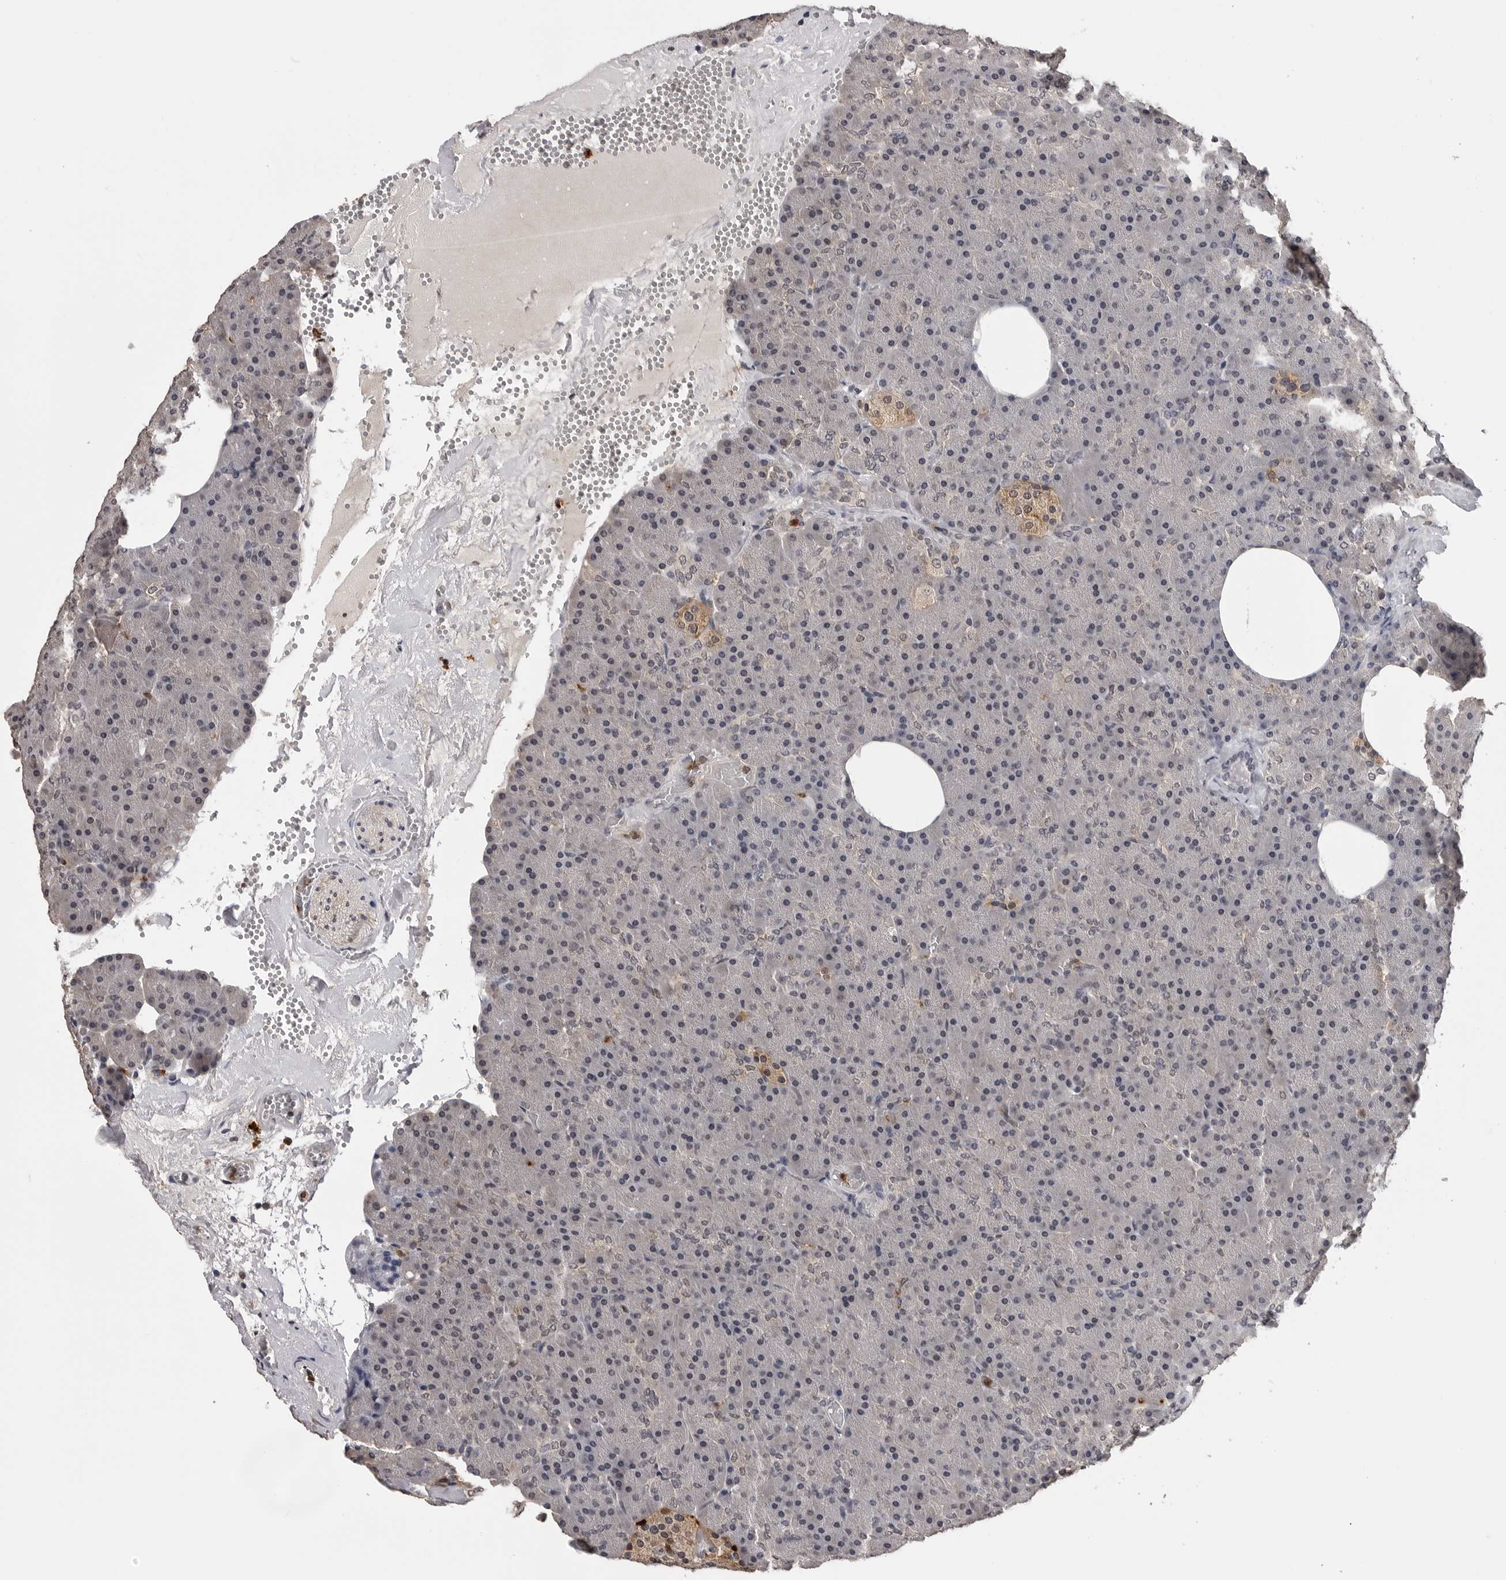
{"staining": {"intensity": "weak", "quantity": "<25%", "location": "nuclear"}, "tissue": "pancreas", "cell_type": "Exocrine glandular cells", "image_type": "normal", "snomed": [{"axis": "morphology", "description": "Normal tissue, NOS"}, {"axis": "morphology", "description": "Carcinoid, malignant, NOS"}, {"axis": "topography", "description": "Pancreas"}], "caption": "The micrograph reveals no significant expression in exocrine glandular cells of pancreas.", "gene": "TRMT13", "patient": {"sex": "female", "age": 35}}